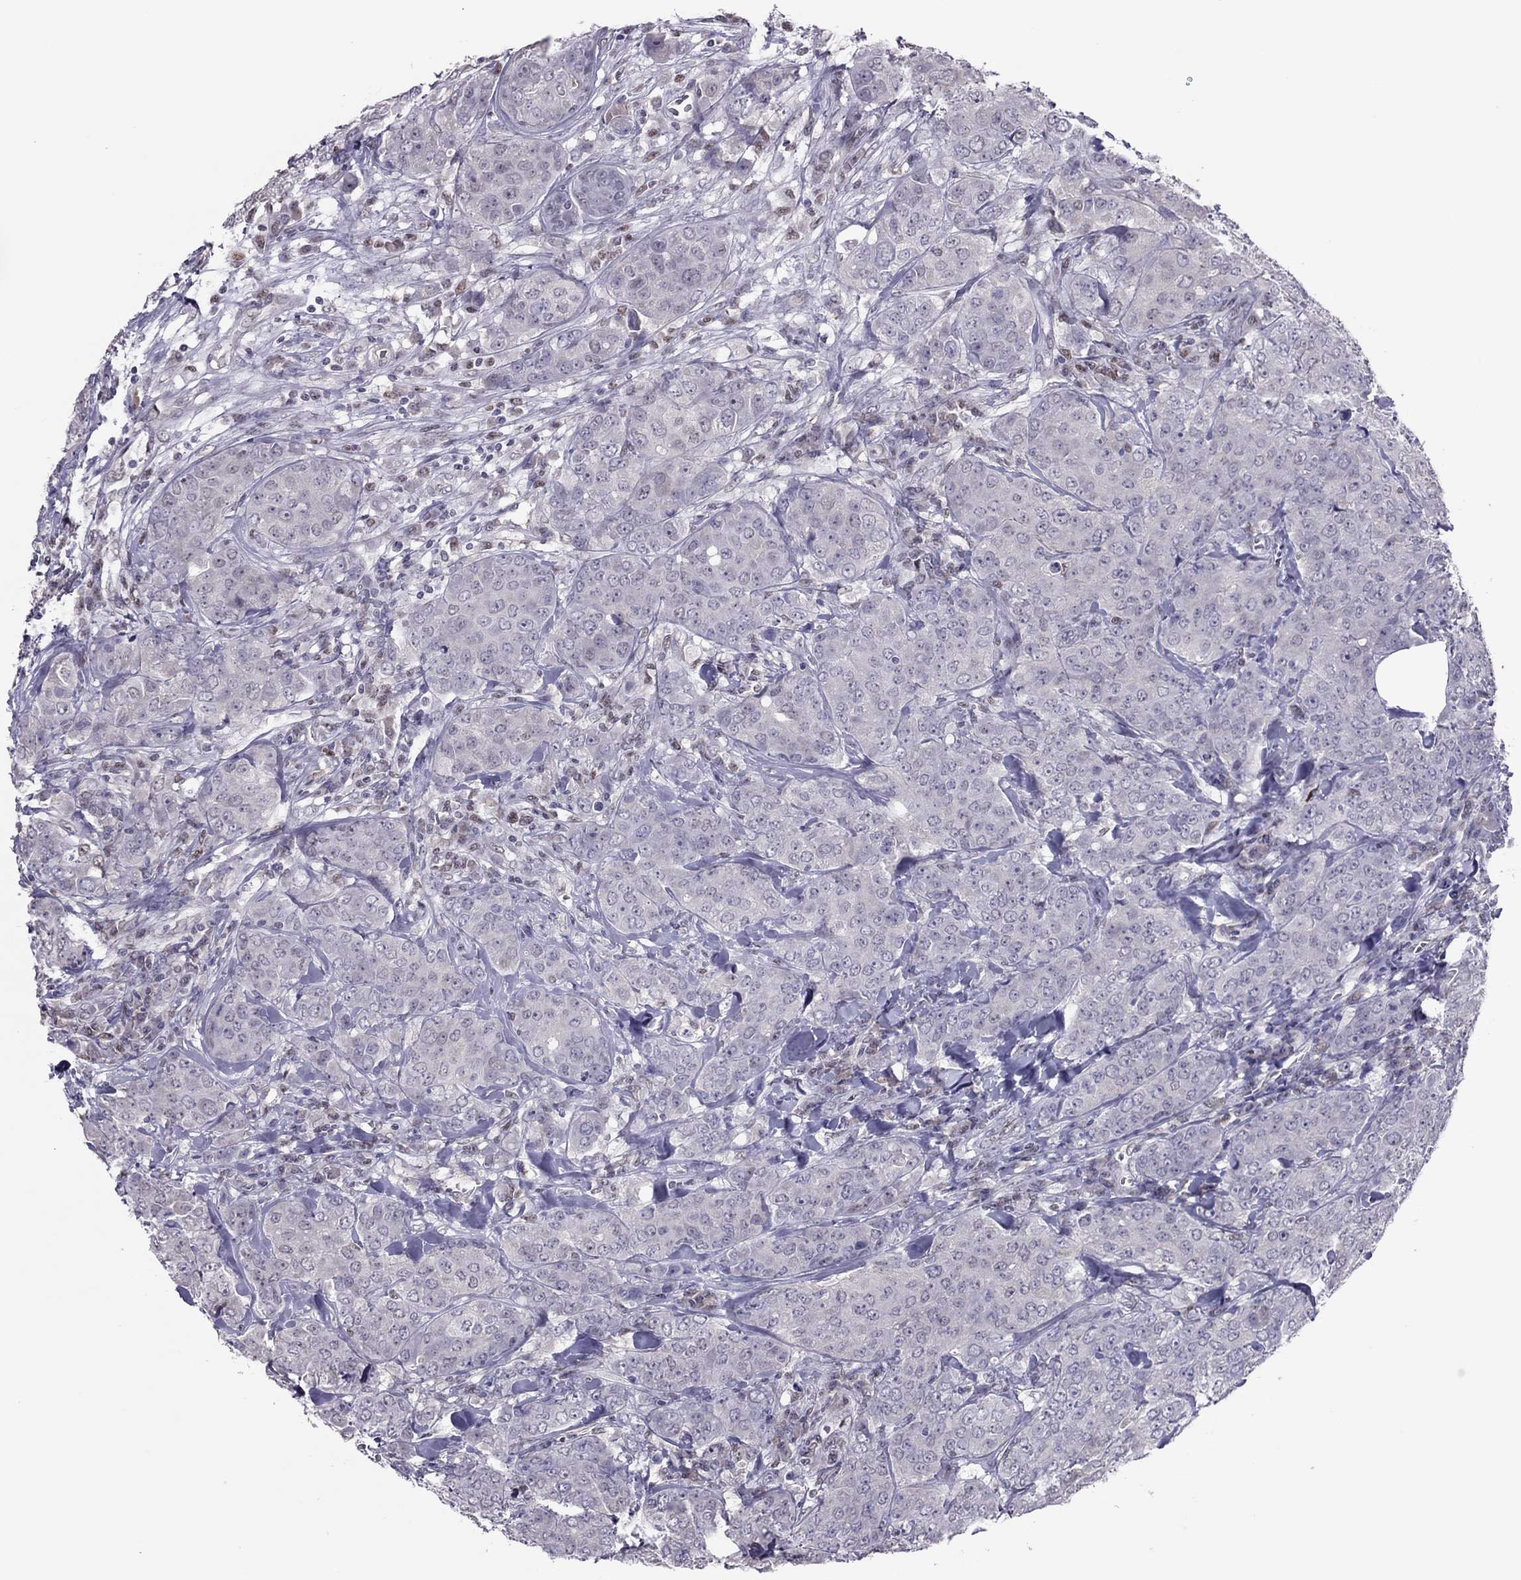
{"staining": {"intensity": "negative", "quantity": "none", "location": "none"}, "tissue": "breast cancer", "cell_type": "Tumor cells", "image_type": "cancer", "snomed": [{"axis": "morphology", "description": "Duct carcinoma"}, {"axis": "topography", "description": "Breast"}], "caption": "Immunohistochemistry of breast cancer (invasive ductal carcinoma) reveals no positivity in tumor cells. (Stains: DAB (3,3'-diaminobenzidine) IHC with hematoxylin counter stain, Microscopy: brightfield microscopy at high magnification).", "gene": "SPINT3", "patient": {"sex": "female", "age": 43}}